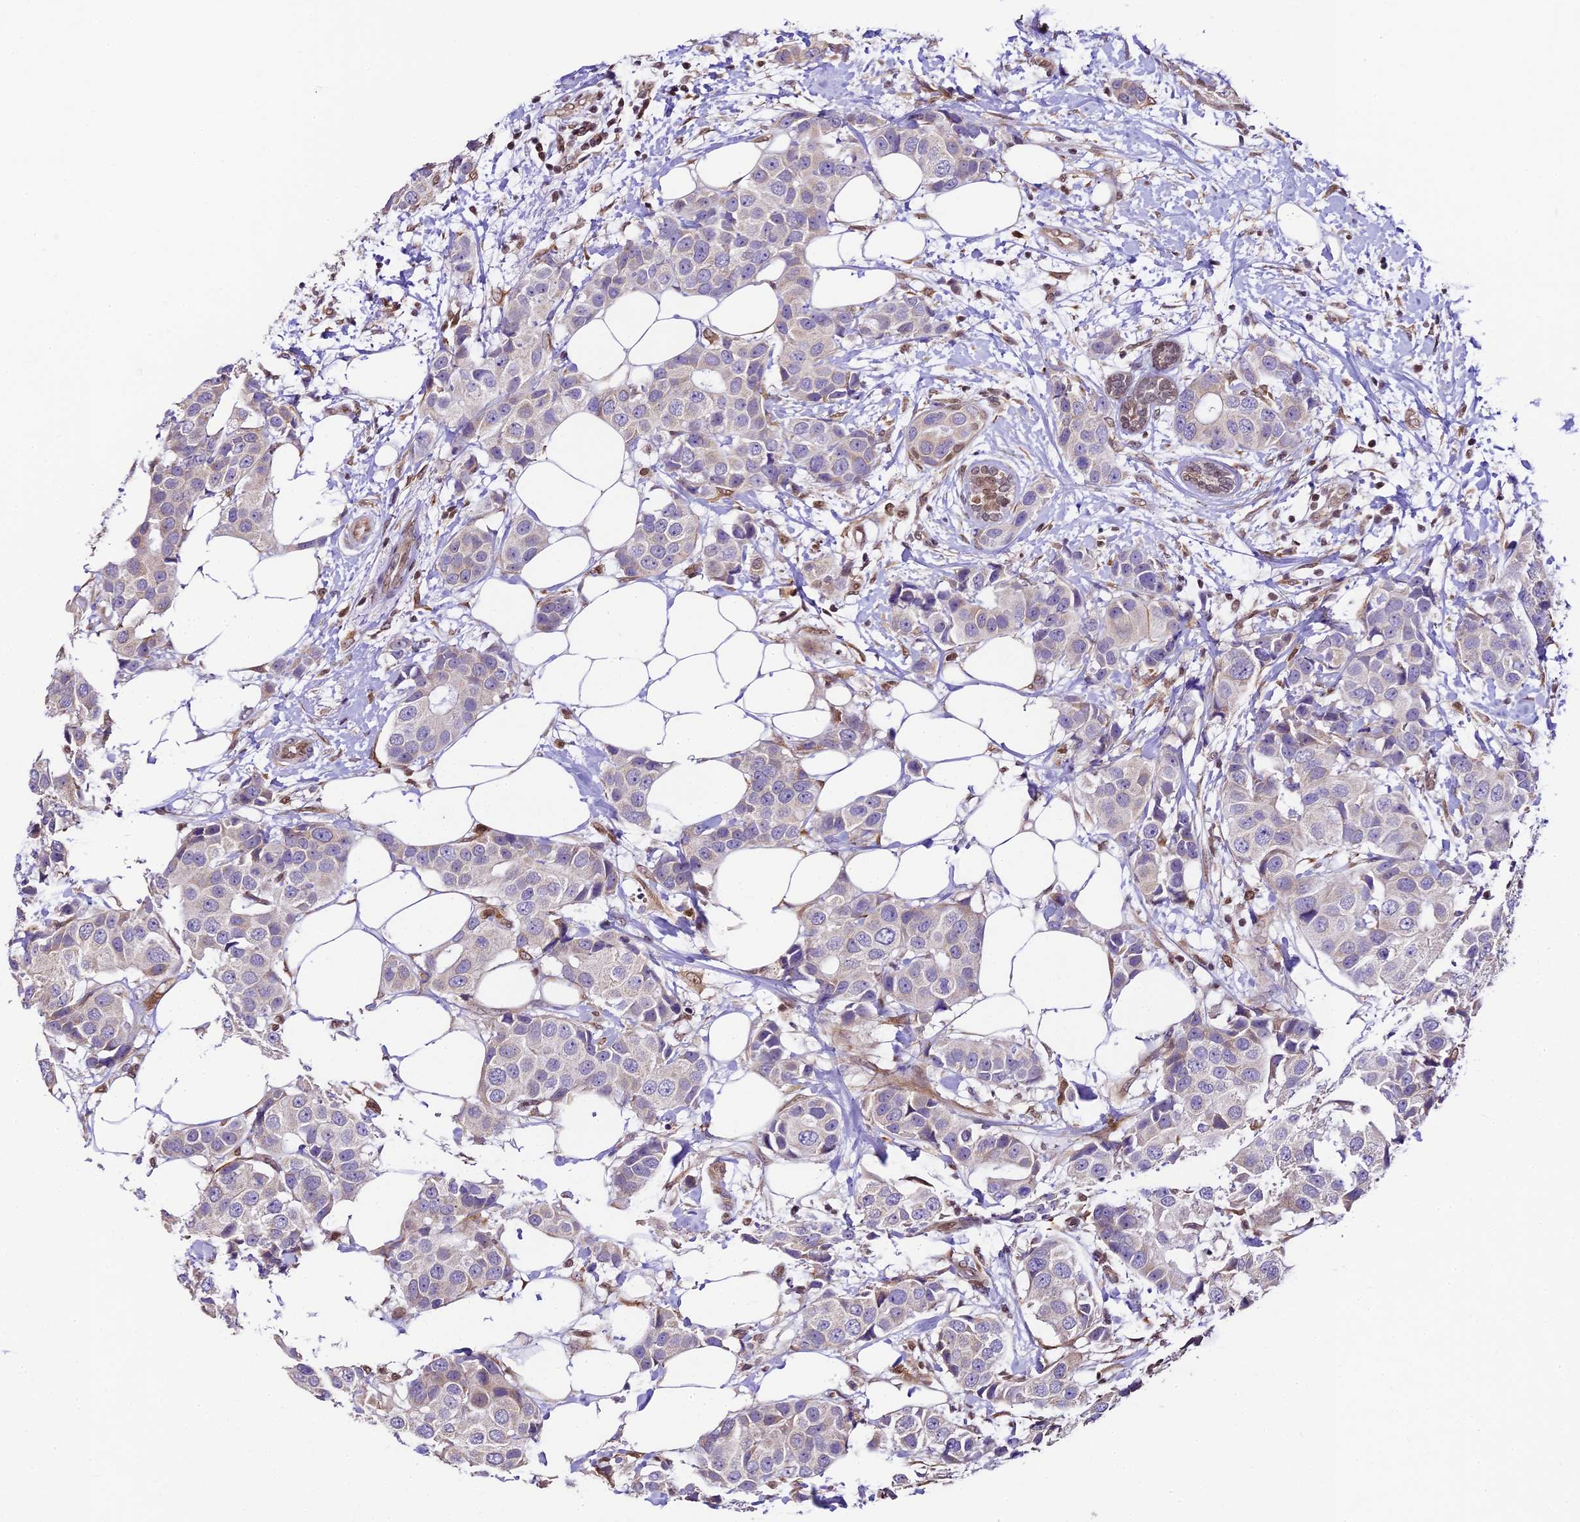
{"staining": {"intensity": "negative", "quantity": "none", "location": "none"}, "tissue": "breast cancer", "cell_type": "Tumor cells", "image_type": "cancer", "snomed": [{"axis": "morphology", "description": "Normal tissue, NOS"}, {"axis": "morphology", "description": "Duct carcinoma"}, {"axis": "topography", "description": "Breast"}], "caption": "Photomicrograph shows no protein staining in tumor cells of breast cancer (intraductal carcinoma) tissue.", "gene": "TRIM22", "patient": {"sex": "female", "age": 39}}